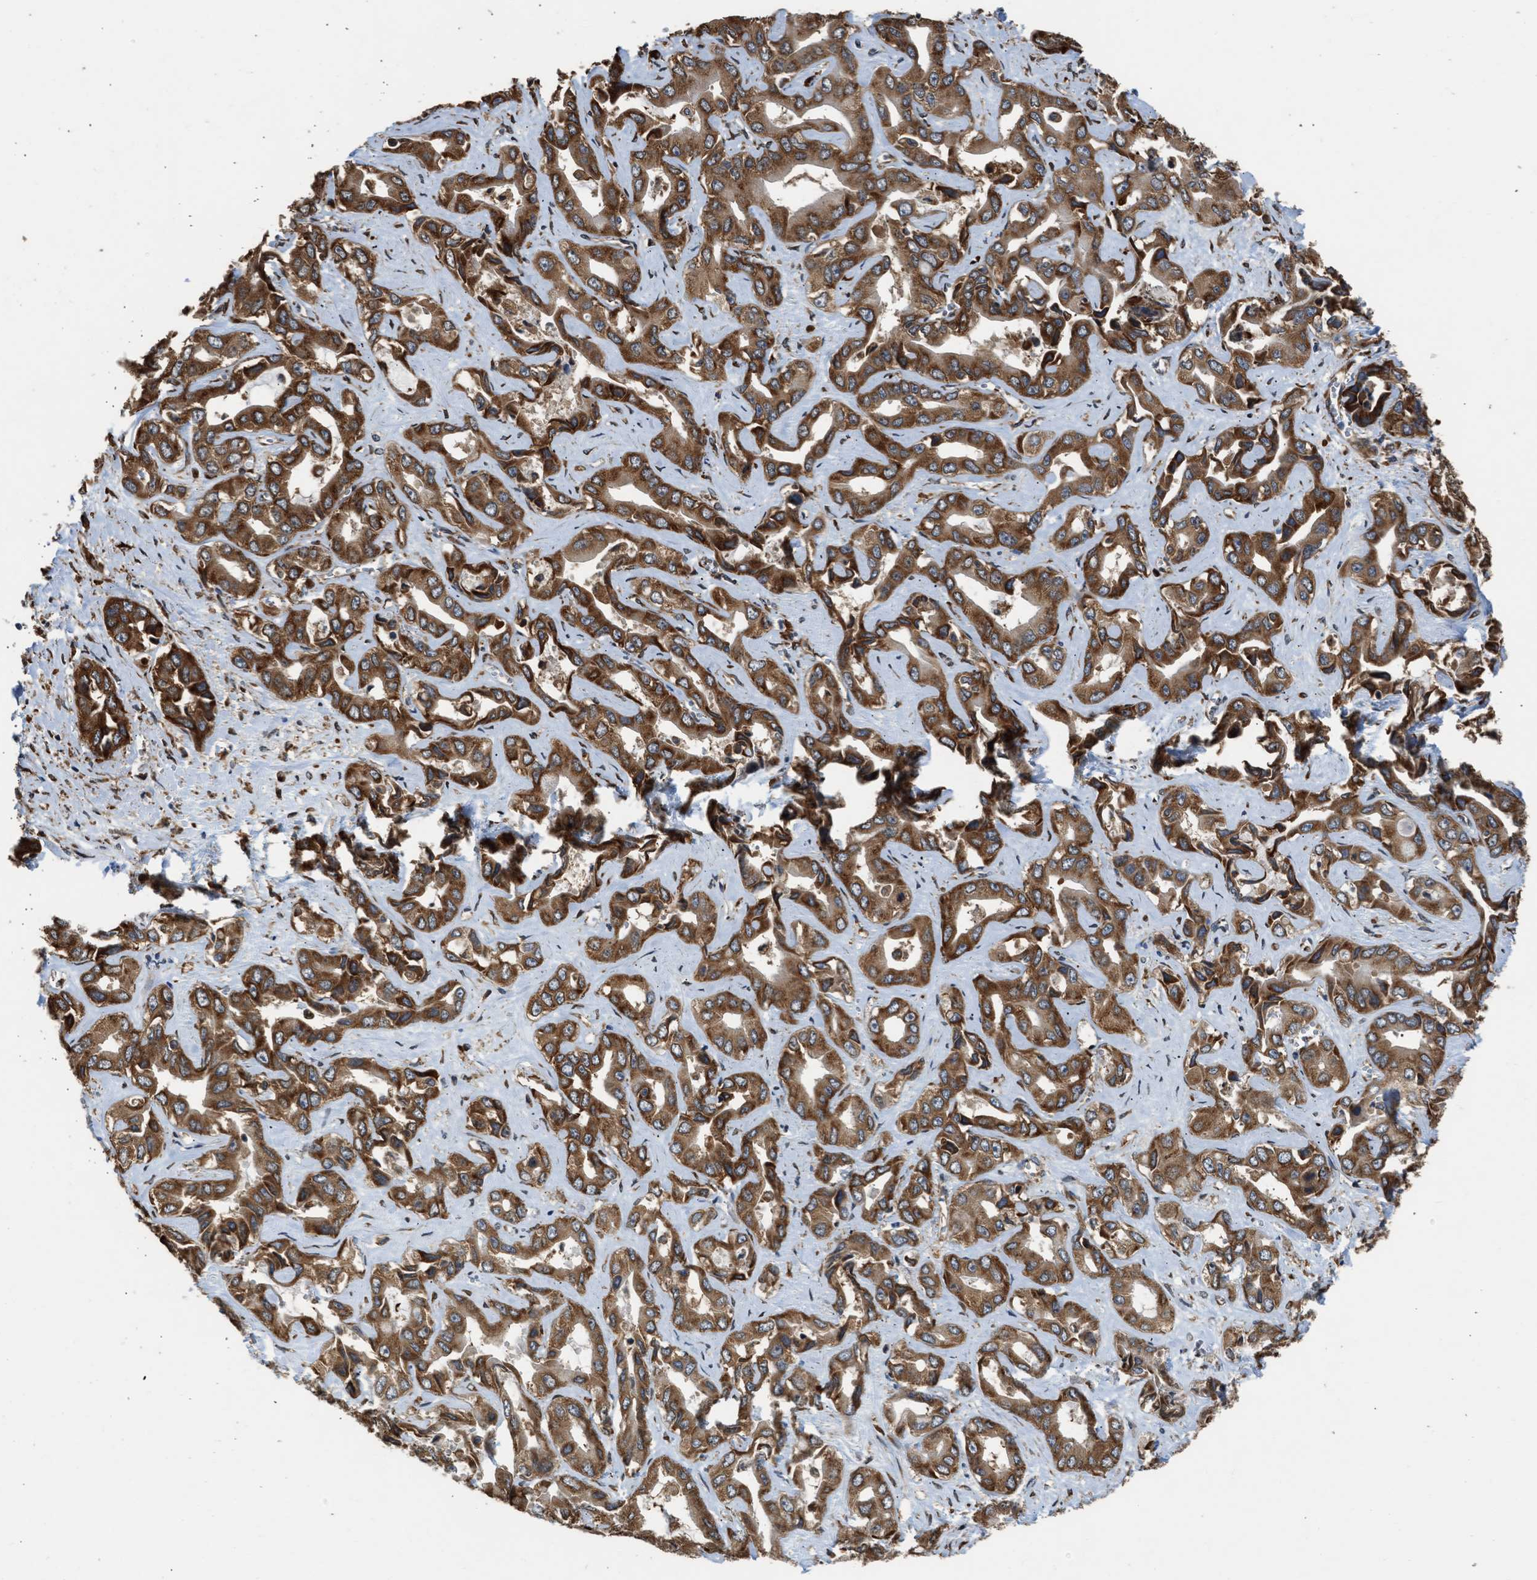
{"staining": {"intensity": "strong", "quantity": ">75%", "location": "cytoplasmic/membranous"}, "tissue": "liver cancer", "cell_type": "Tumor cells", "image_type": "cancer", "snomed": [{"axis": "morphology", "description": "Cholangiocarcinoma"}, {"axis": "topography", "description": "Liver"}], "caption": "About >75% of tumor cells in liver cancer exhibit strong cytoplasmic/membranous protein expression as visualized by brown immunohistochemical staining.", "gene": "SLC36A4", "patient": {"sex": "female", "age": 52}}